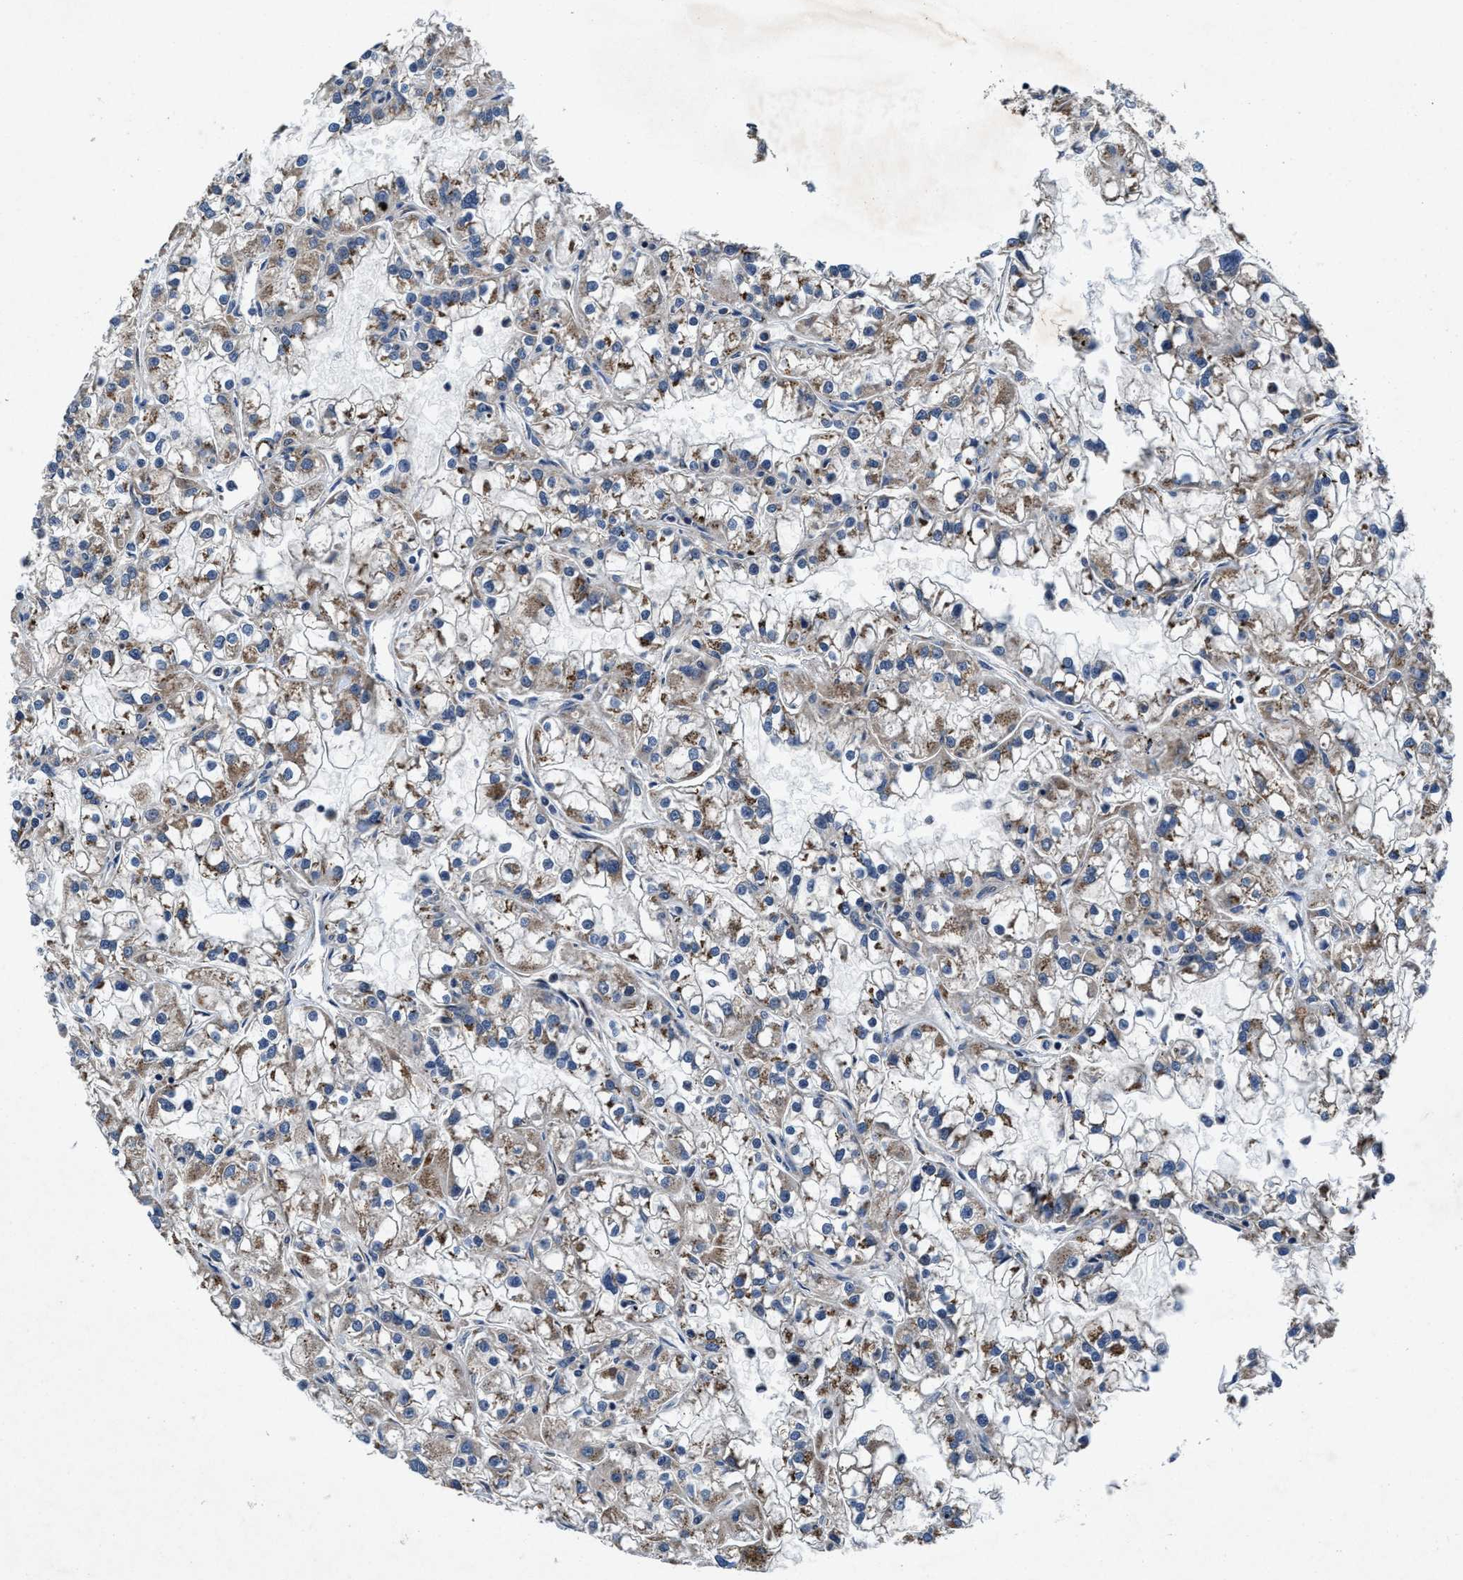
{"staining": {"intensity": "moderate", "quantity": "25%-75%", "location": "cytoplasmic/membranous"}, "tissue": "renal cancer", "cell_type": "Tumor cells", "image_type": "cancer", "snomed": [{"axis": "morphology", "description": "Adenocarcinoma, NOS"}, {"axis": "topography", "description": "Kidney"}], "caption": "Brown immunohistochemical staining in renal adenocarcinoma reveals moderate cytoplasmic/membranous positivity in approximately 25%-75% of tumor cells. (DAB = brown stain, brightfield microscopy at high magnification).", "gene": "TMEM53", "patient": {"sex": "female", "age": 52}}